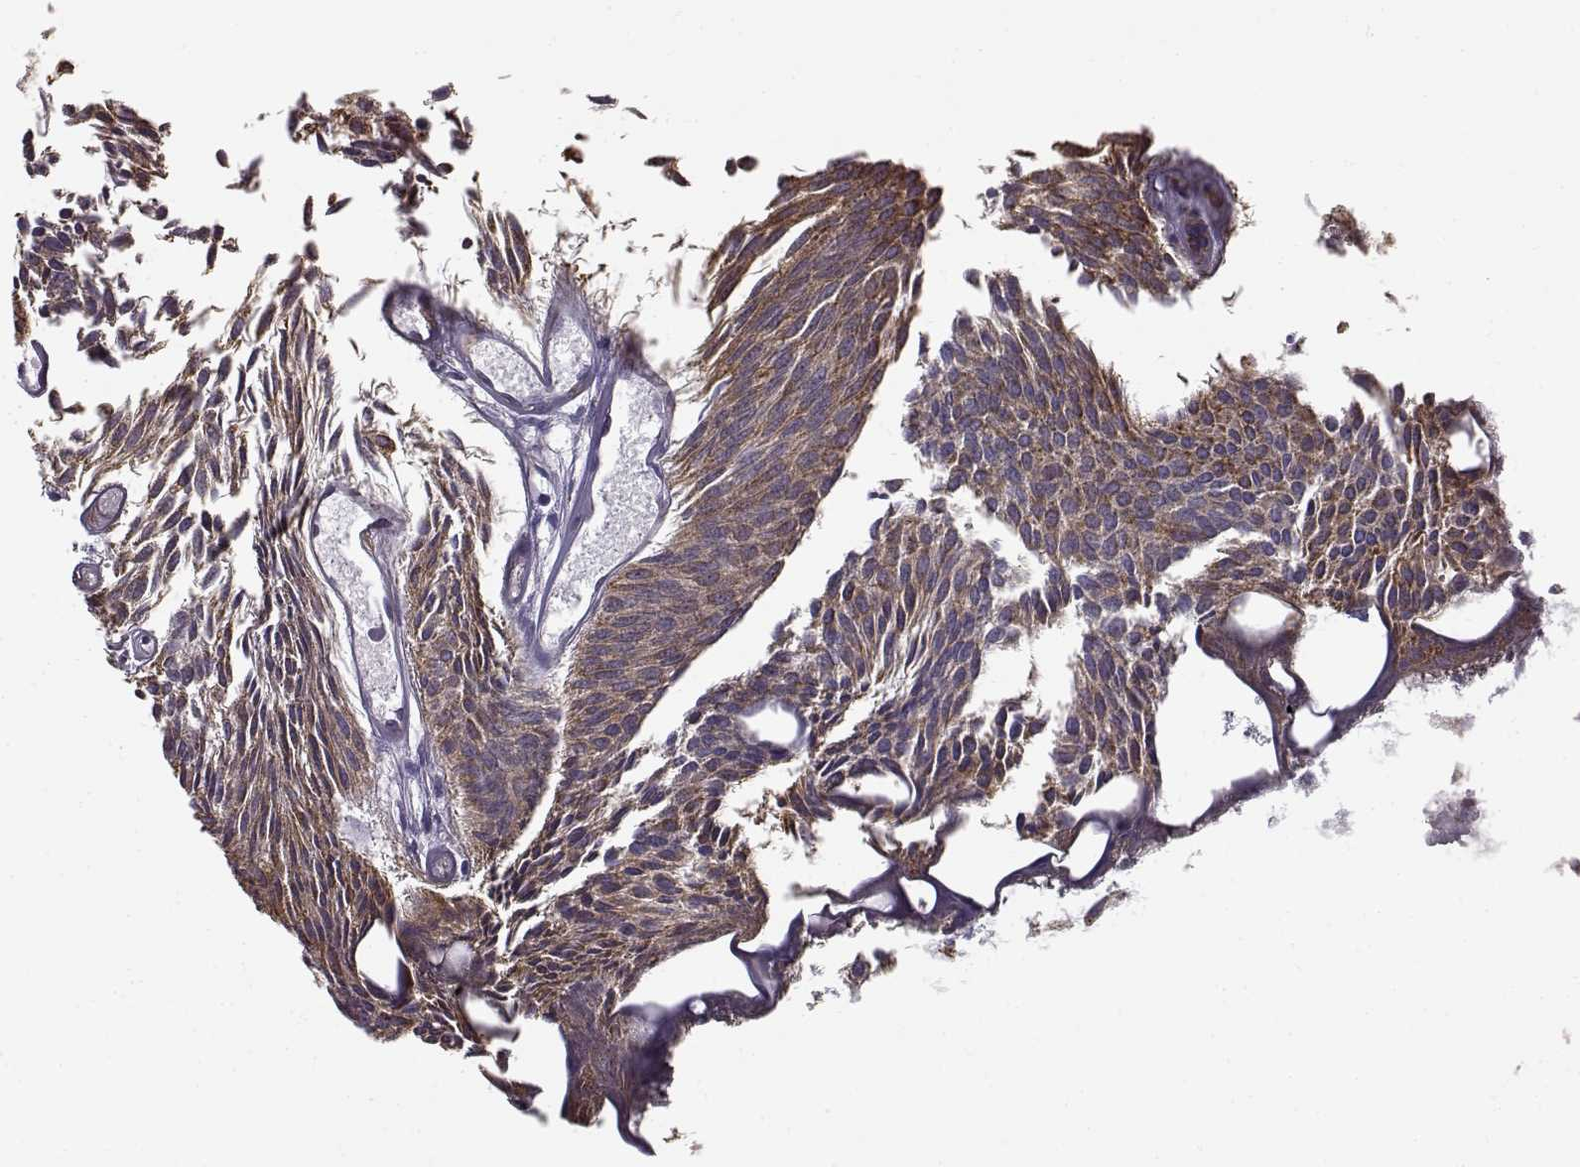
{"staining": {"intensity": "weak", "quantity": ">75%", "location": "cytoplasmic/membranous"}, "tissue": "urothelial cancer", "cell_type": "Tumor cells", "image_type": "cancer", "snomed": [{"axis": "morphology", "description": "Urothelial carcinoma, Low grade"}, {"axis": "topography", "description": "Urinary bladder"}], "caption": "DAB (3,3'-diaminobenzidine) immunohistochemical staining of human urothelial cancer shows weak cytoplasmic/membranous protein staining in about >75% of tumor cells. (IHC, brightfield microscopy, high magnification).", "gene": "BEND6", "patient": {"sex": "male", "age": 63}}